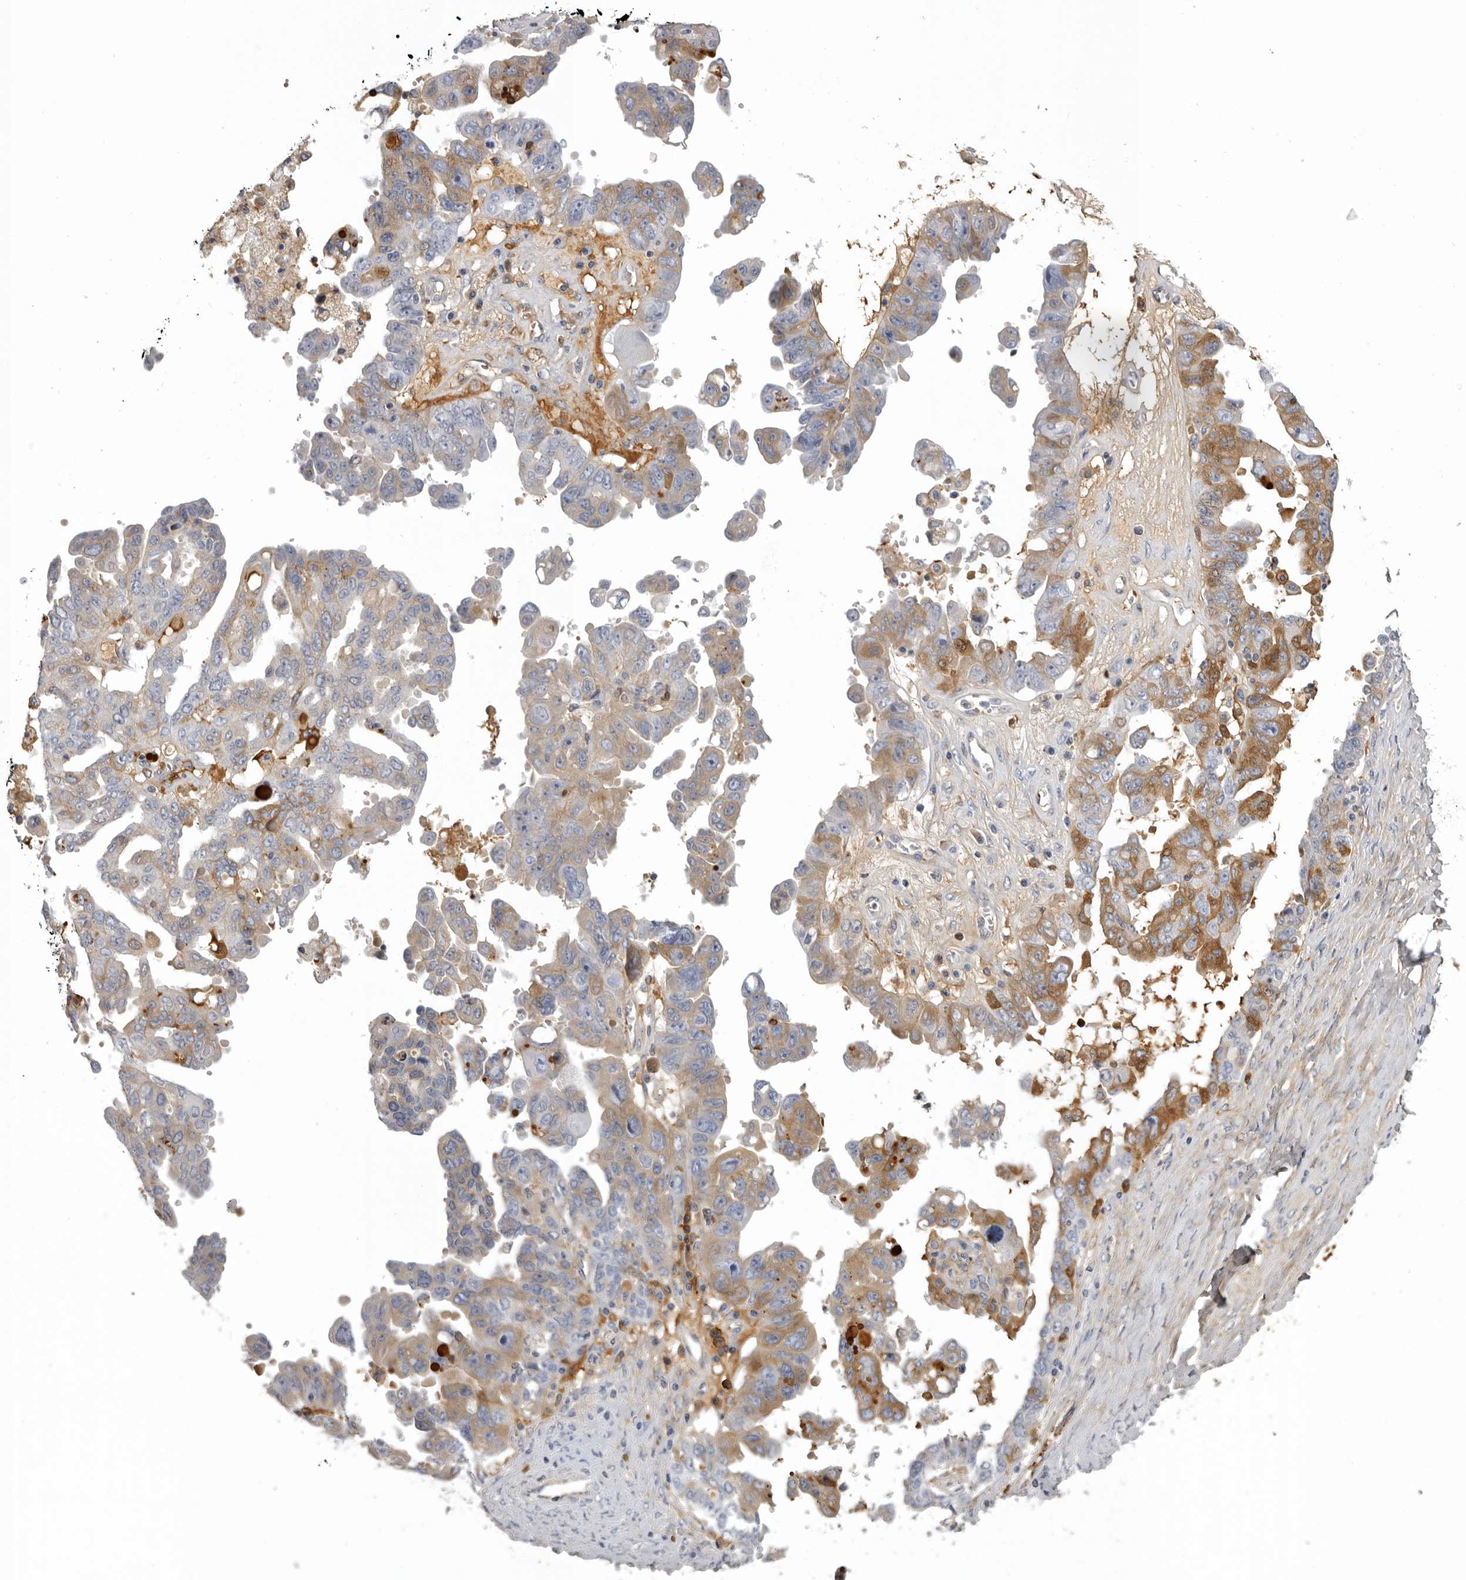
{"staining": {"intensity": "moderate", "quantity": "<25%", "location": "cytoplasmic/membranous"}, "tissue": "ovarian cancer", "cell_type": "Tumor cells", "image_type": "cancer", "snomed": [{"axis": "morphology", "description": "Carcinoma, endometroid"}, {"axis": "topography", "description": "Ovary"}], "caption": "High-power microscopy captured an immunohistochemistry (IHC) histopathology image of ovarian cancer (endometroid carcinoma), revealing moderate cytoplasmic/membranous positivity in approximately <25% of tumor cells.", "gene": "PLEKHF2", "patient": {"sex": "female", "age": 62}}